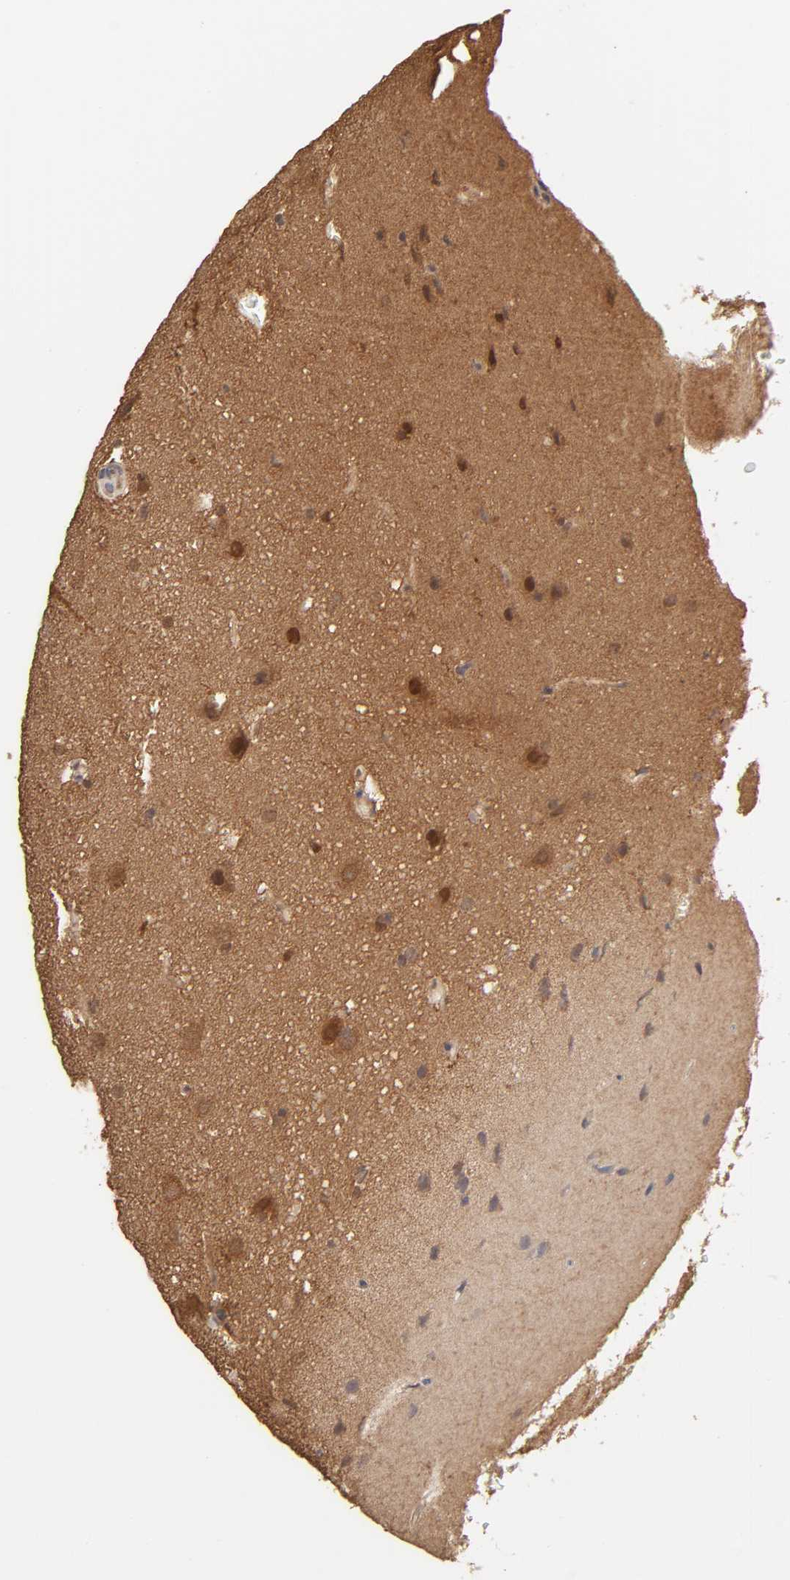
{"staining": {"intensity": "strong", "quantity": "25%-75%", "location": "cytoplasmic/membranous,nuclear"}, "tissue": "glioma", "cell_type": "Tumor cells", "image_type": "cancer", "snomed": [{"axis": "morphology", "description": "Glioma, malignant, Low grade"}, {"axis": "topography", "description": "Cerebral cortex"}], "caption": "High-magnification brightfield microscopy of glioma stained with DAB (3,3'-diaminobenzidine) (brown) and counterstained with hematoxylin (blue). tumor cells exhibit strong cytoplasmic/membranous and nuclear positivity is seen in approximately25%-75% of cells. Nuclei are stained in blue.", "gene": "MAPK1", "patient": {"sex": "female", "age": 47}}